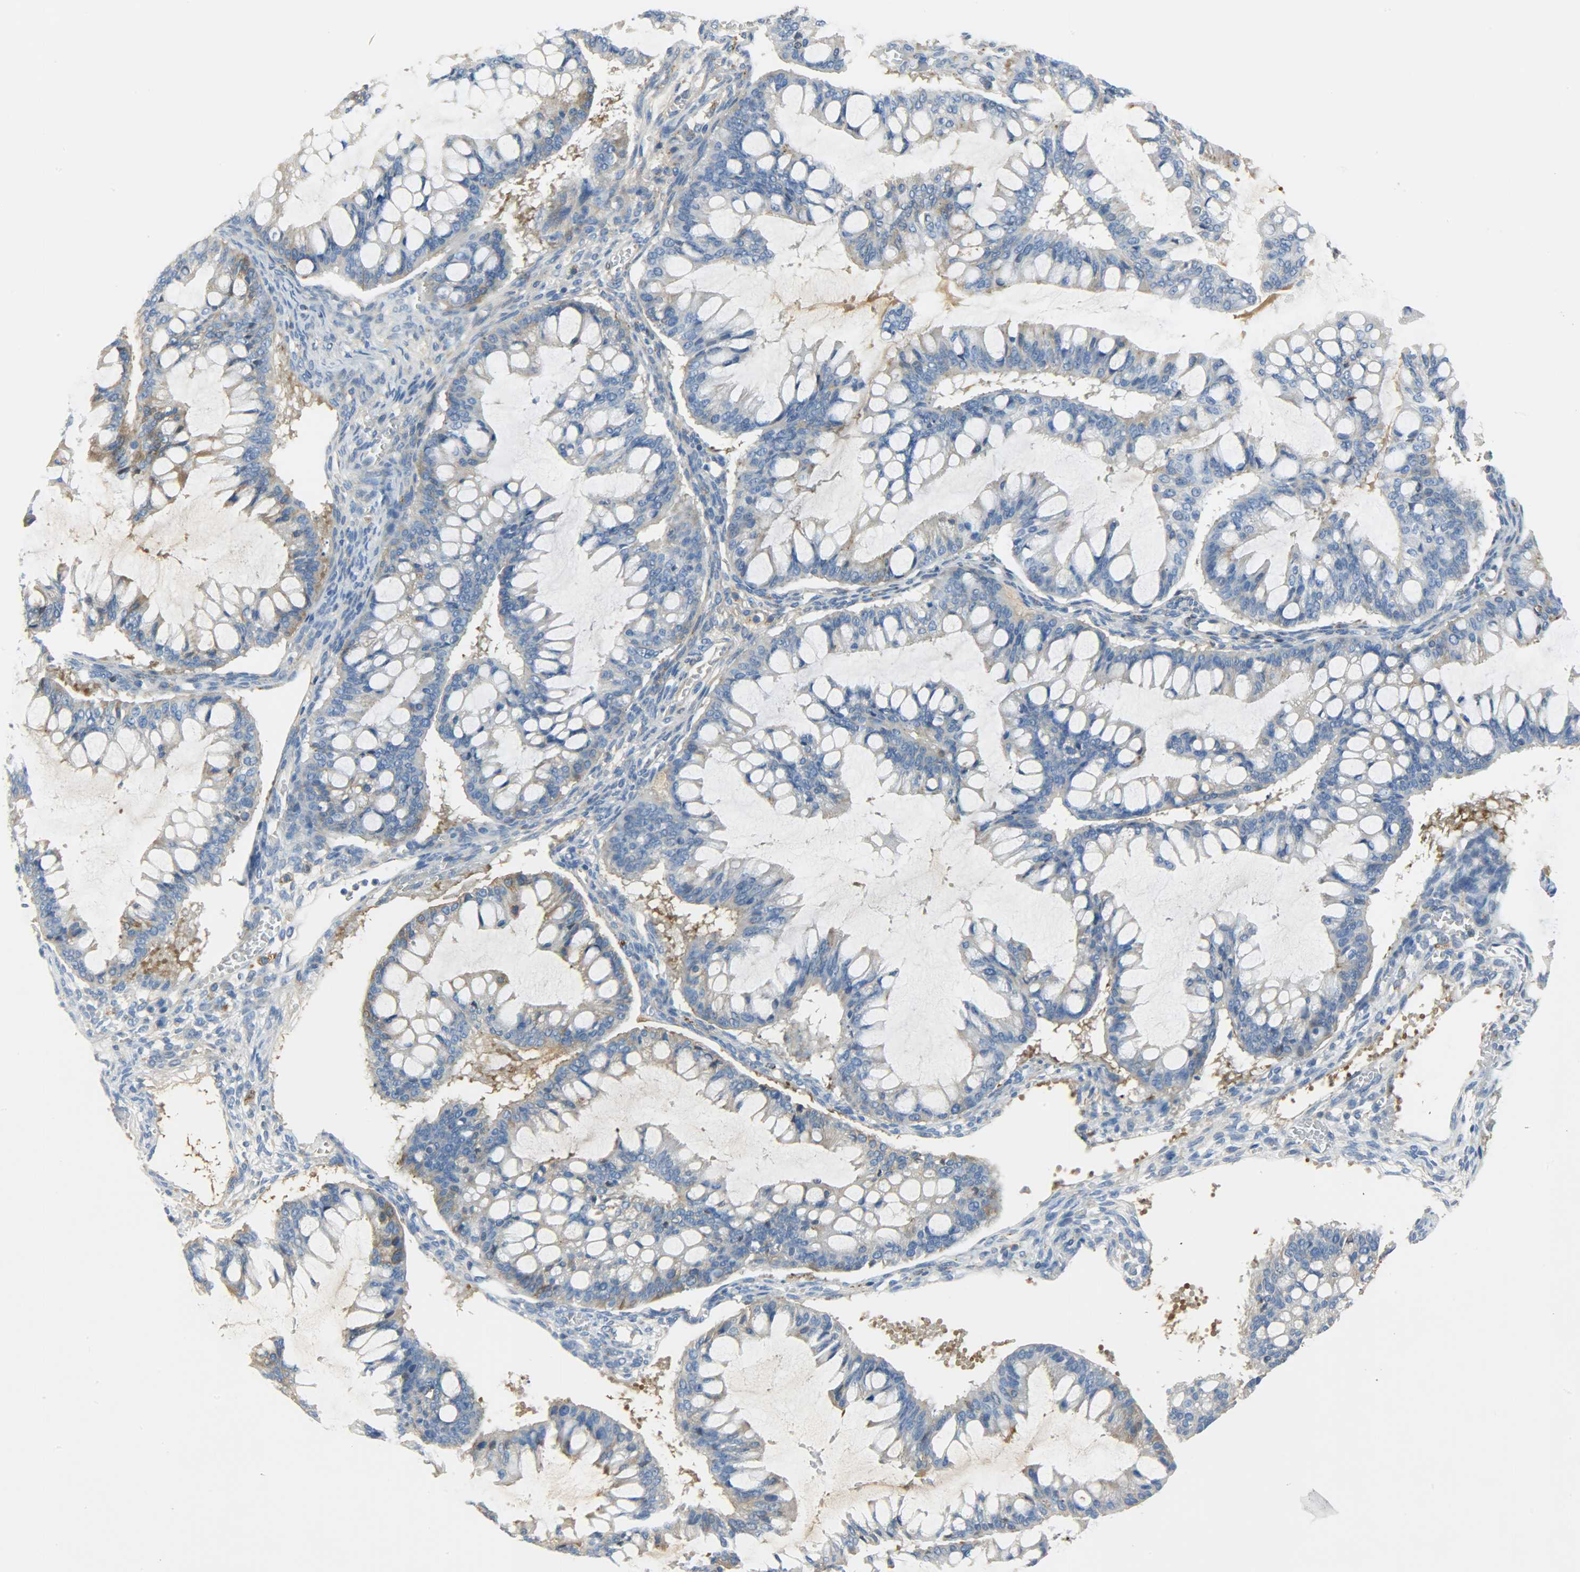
{"staining": {"intensity": "weak", "quantity": "25%-75%", "location": "cytoplasmic/membranous"}, "tissue": "ovarian cancer", "cell_type": "Tumor cells", "image_type": "cancer", "snomed": [{"axis": "morphology", "description": "Cystadenocarcinoma, mucinous, NOS"}, {"axis": "topography", "description": "Ovary"}], "caption": "A brown stain labels weak cytoplasmic/membranous positivity of a protein in mucinous cystadenocarcinoma (ovarian) tumor cells. (IHC, brightfield microscopy, high magnification).", "gene": "CRP", "patient": {"sex": "female", "age": 73}}